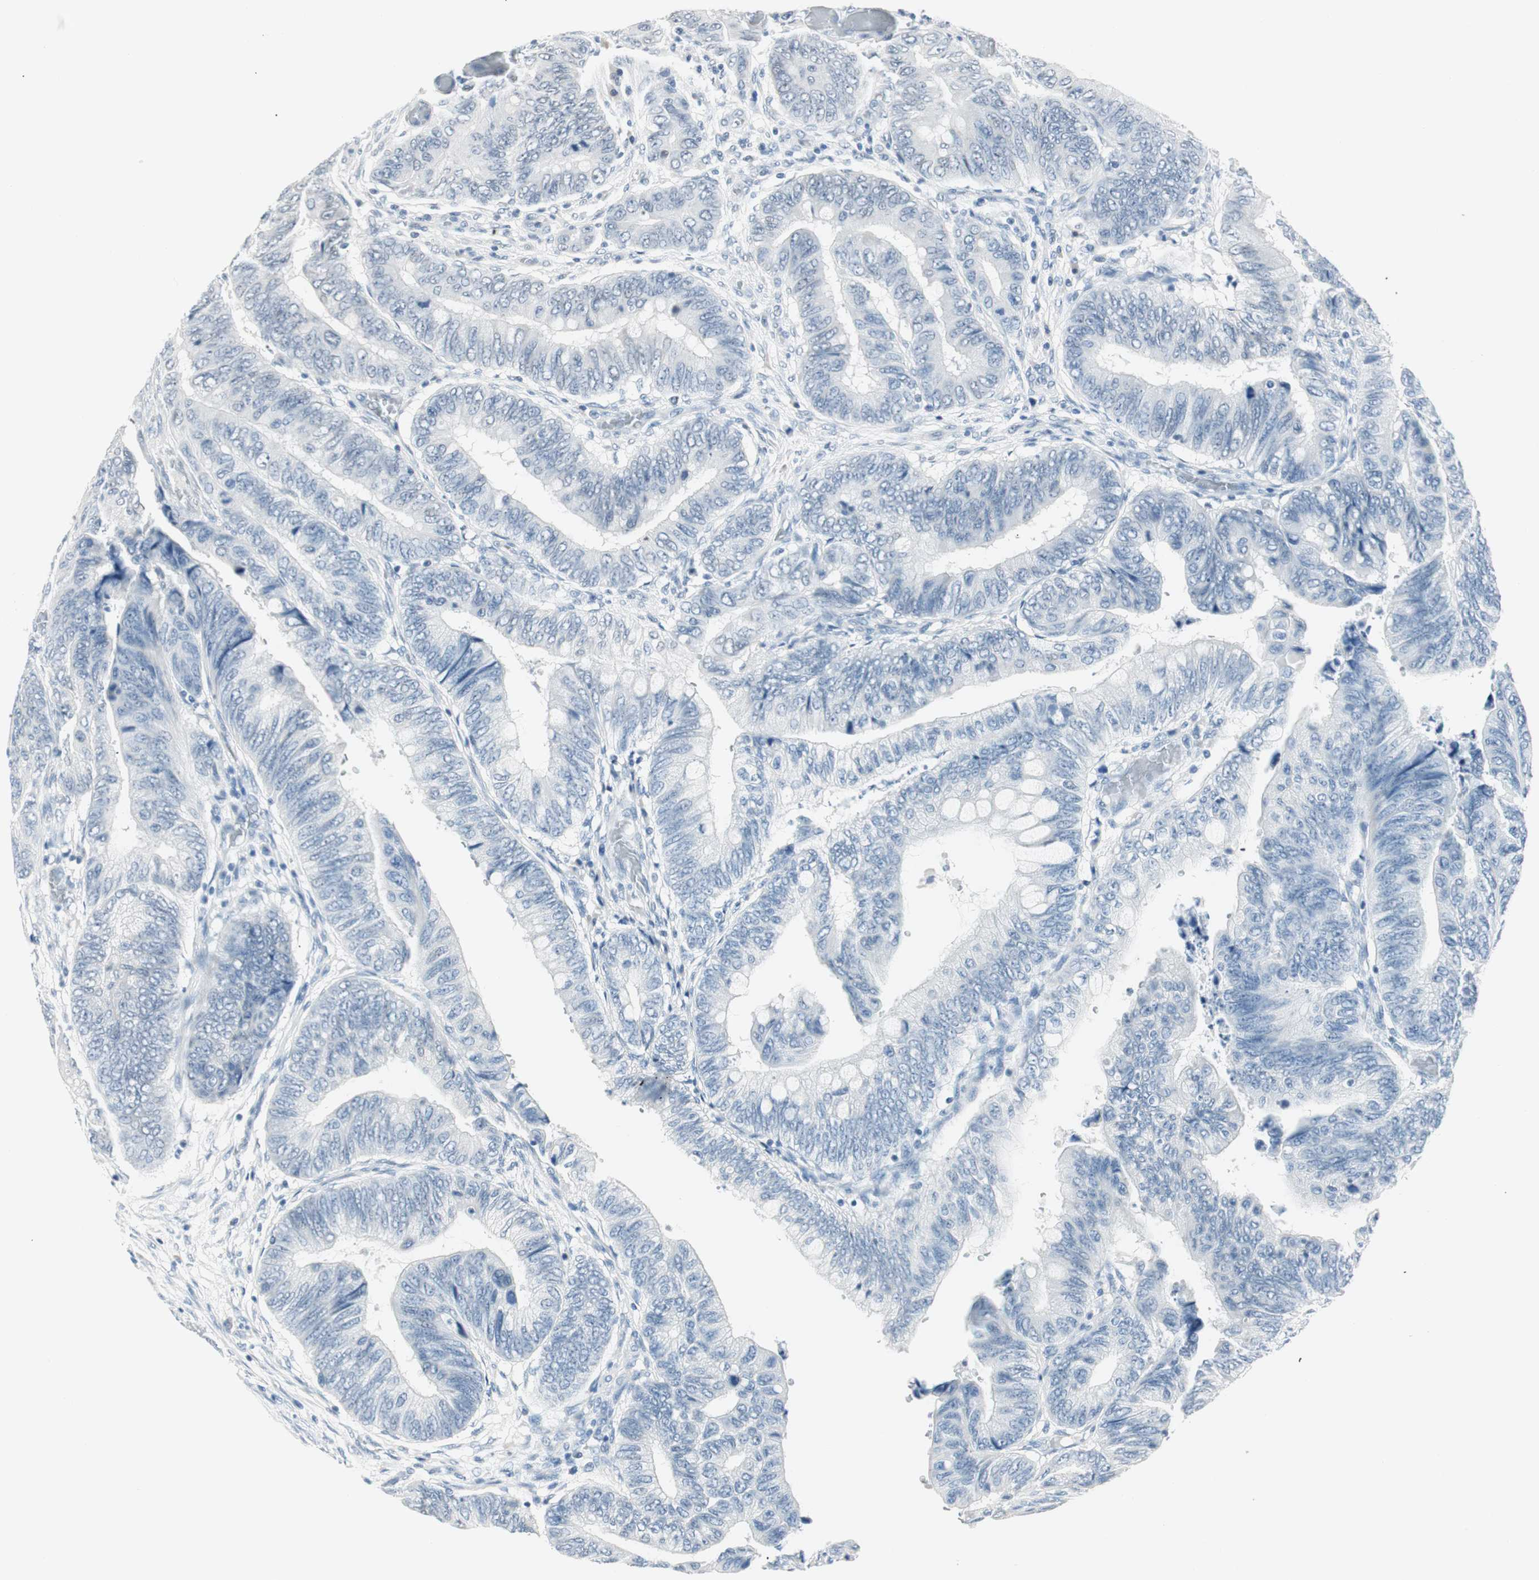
{"staining": {"intensity": "negative", "quantity": "none", "location": "none"}, "tissue": "colorectal cancer", "cell_type": "Tumor cells", "image_type": "cancer", "snomed": [{"axis": "morphology", "description": "Normal tissue, NOS"}, {"axis": "morphology", "description": "Adenocarcinoma, NOS"}, {"axis": "topography", "description": "Rectum"}, {"axis": "topography", "description": "Peripheral nerve tissue"}], "caption": "Immunohistochemical staining of adenocarcinoma (colorectal) reveals no significant expression in tumor cells. (DAB immunohistochemistry (IHC), high magnification).", "gene": "HOXB13", "patient": {"sex": "male", "age": 92}}